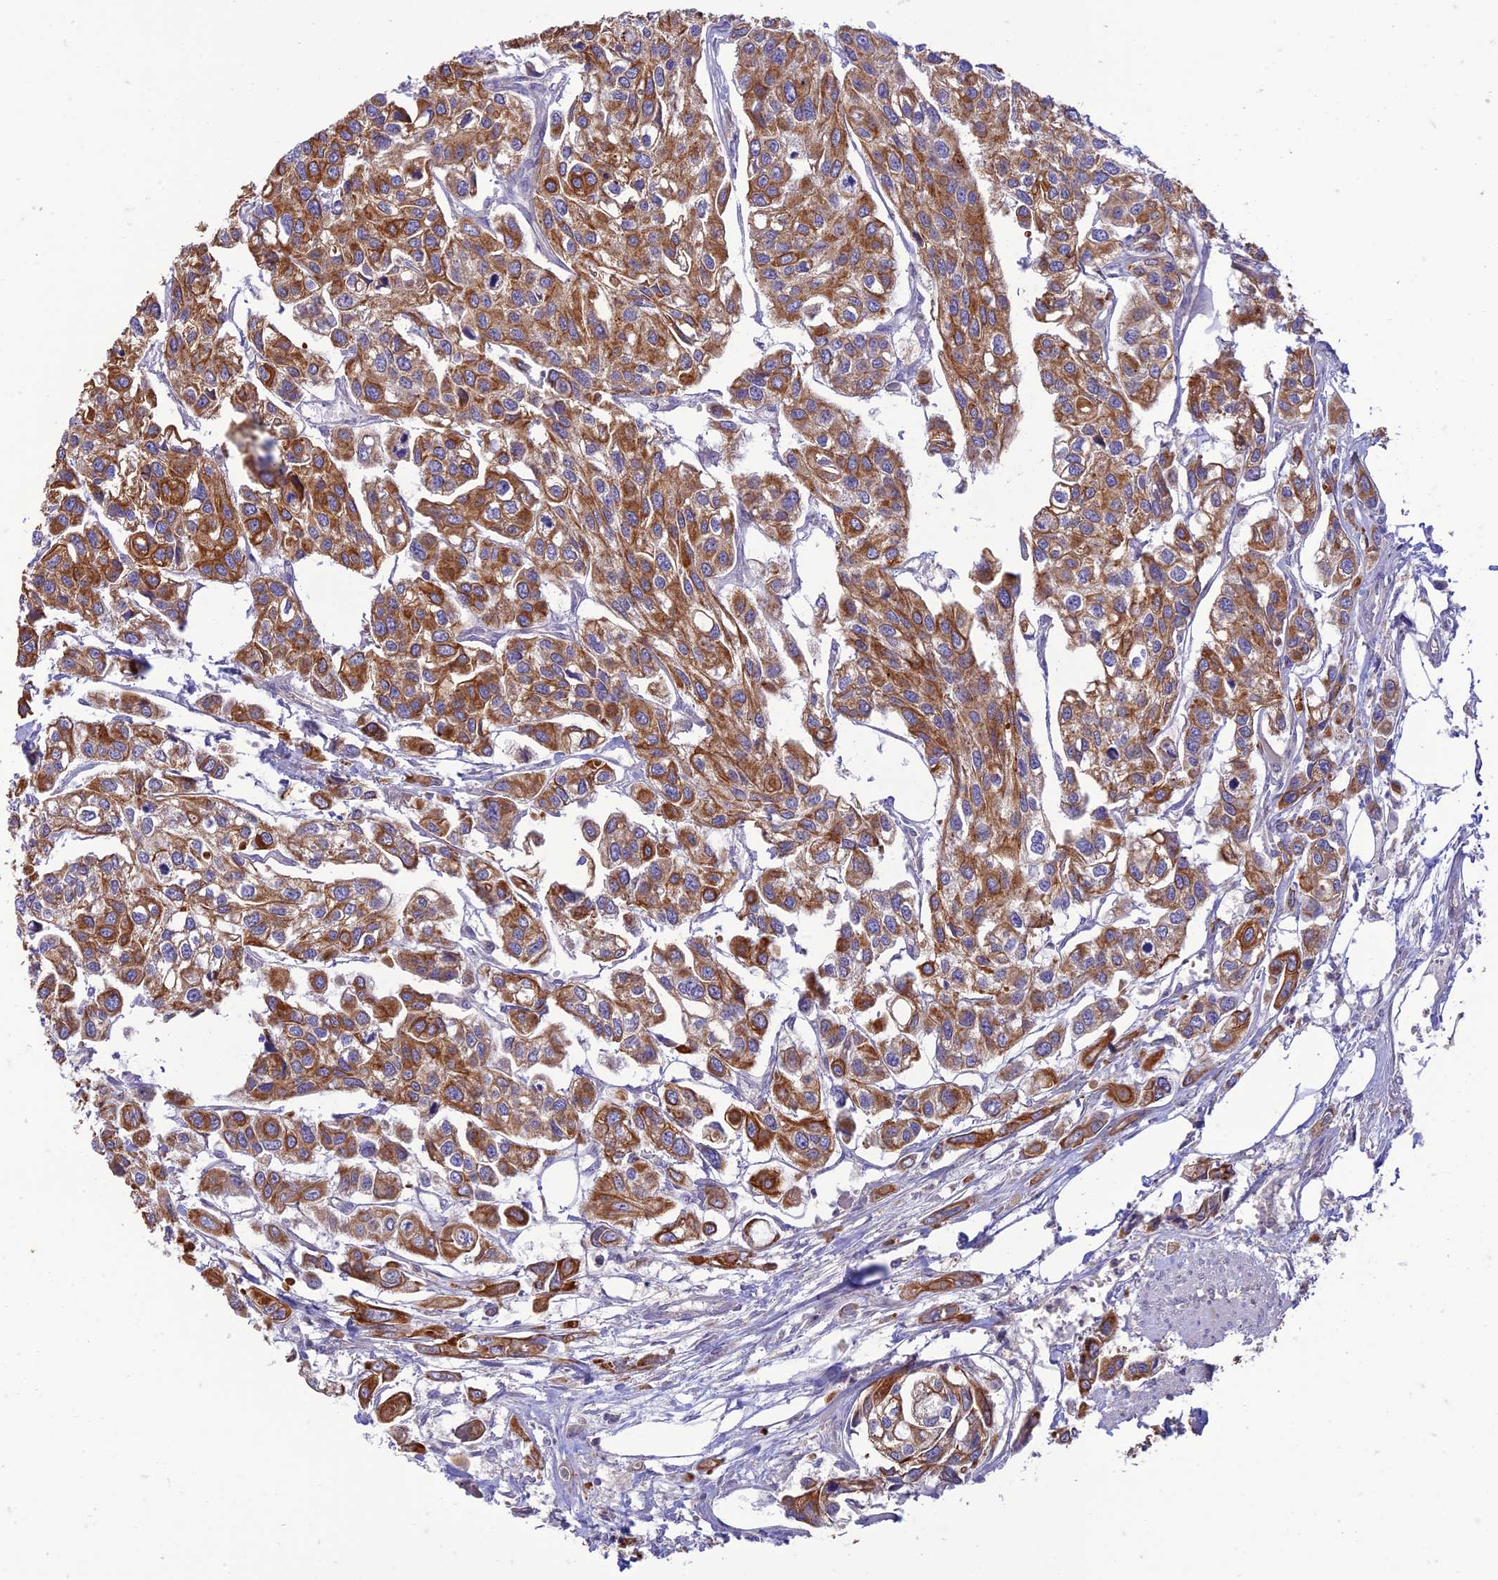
{"staining": {"intensity": "strong", "quantity": ">75%", "location": "cytoplasmic/membranous"}, "tissue": "urothelial cancer", "cell_type": "Tumor cells", "image_type": "cancer", "snomed": [{"axis": "morphology", "description": "Urothelial carcinoma, High grade"}, {"axis": "topography", "description": "Urinary bladder"}], "caption": "This is an image of IHC staining of high-grade urothelial carcinoma, which shows strong staining in the cytoplasmic/membranous of tumor cells.", "gene": "IRAK3", "patient": {"sex": "male", "age": 67}}